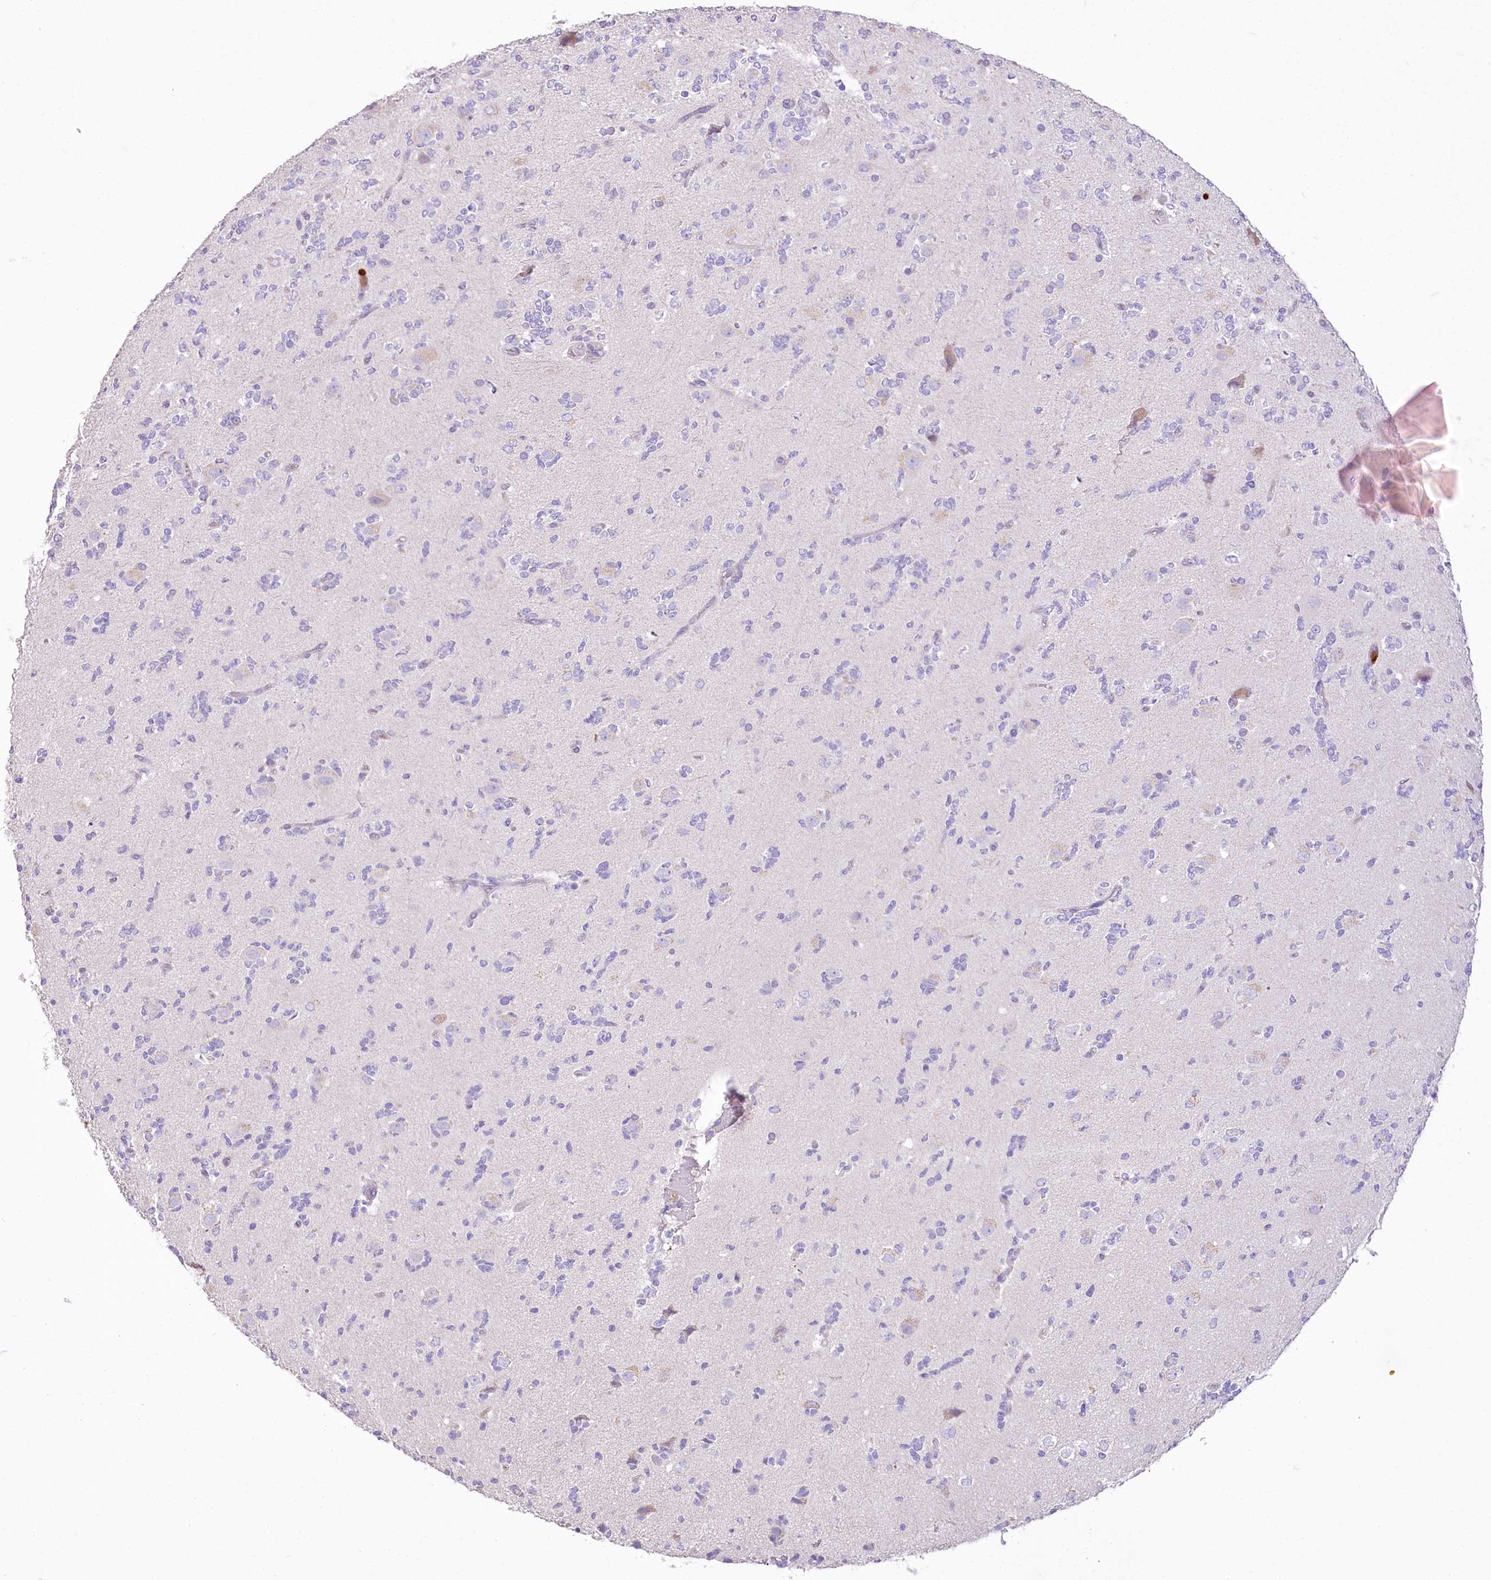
{"staining": {"intensity": "negative", "quantity": "none", "location": "none"}, "tissue": "glioma", "cell_type": "Tumor cells", "image_type": "cancer", "snomed": [{"axis": "morphology", "description": "Glioma, malignant, High grade"}, {"axis": "topography", "description": "Brain"}], "caption": "This is a photomicrograph of immunohistochemistry (IHC) staining of glioma, which shows no expression in tumor cells.", "gene": "DPYD", "patient": {"sex": "female", "age": 62}}